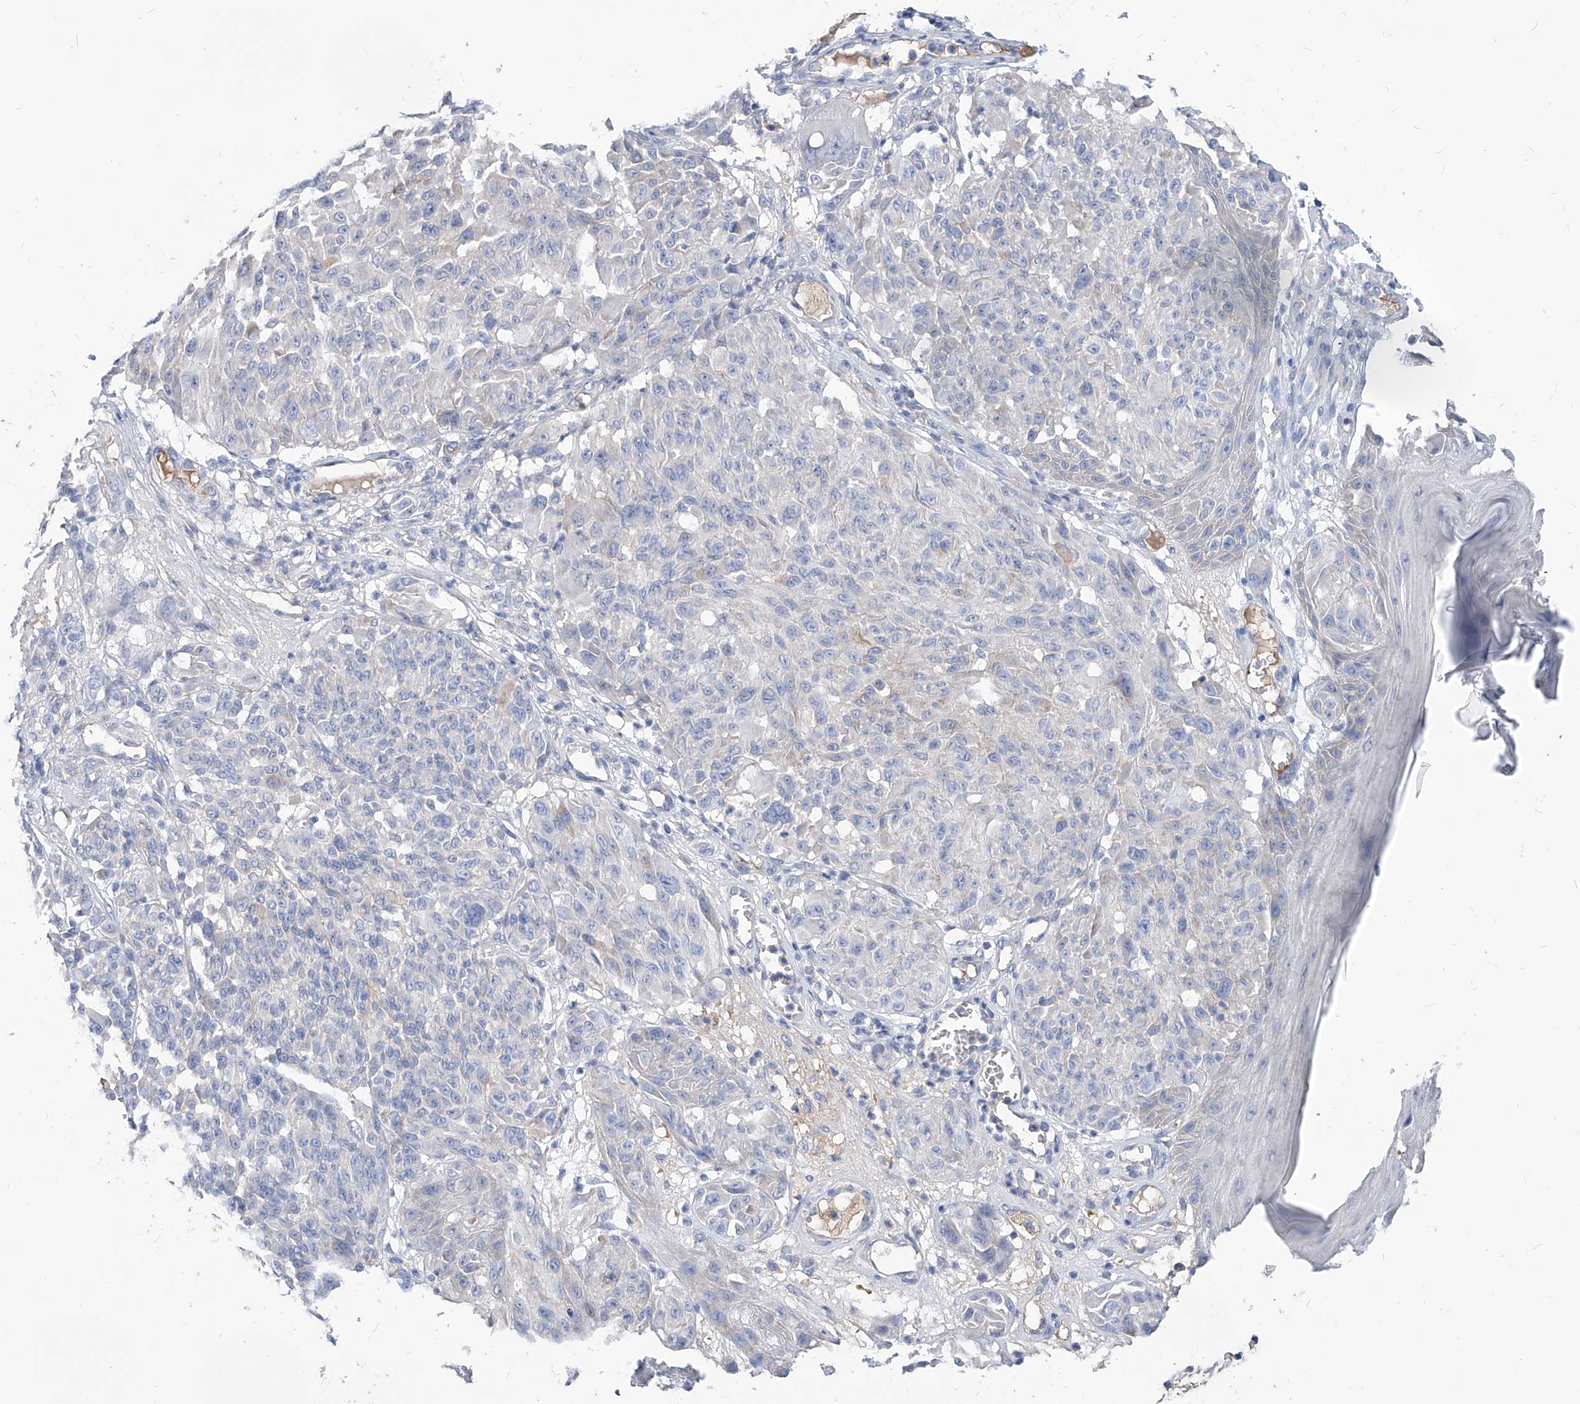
{"staining": {"intensity": "negative", "quantity": "none", "location": "none"}, "tissue": "melanoma", "cell_type": "Tumor cells", "image_type": "cancer", "snomed": [{"axis": "morphology", "description": "Malignant melanoma, NOS"}, {"axis": "topography", "description": "Skin"}], "caption": "Immunohistochemistry image of human malignant melanoma stained for a protein (brown), which reveals no positivity in tumor cells.", "gene": "AKAP10", "patient": {"sex": "male", "age": 83}}